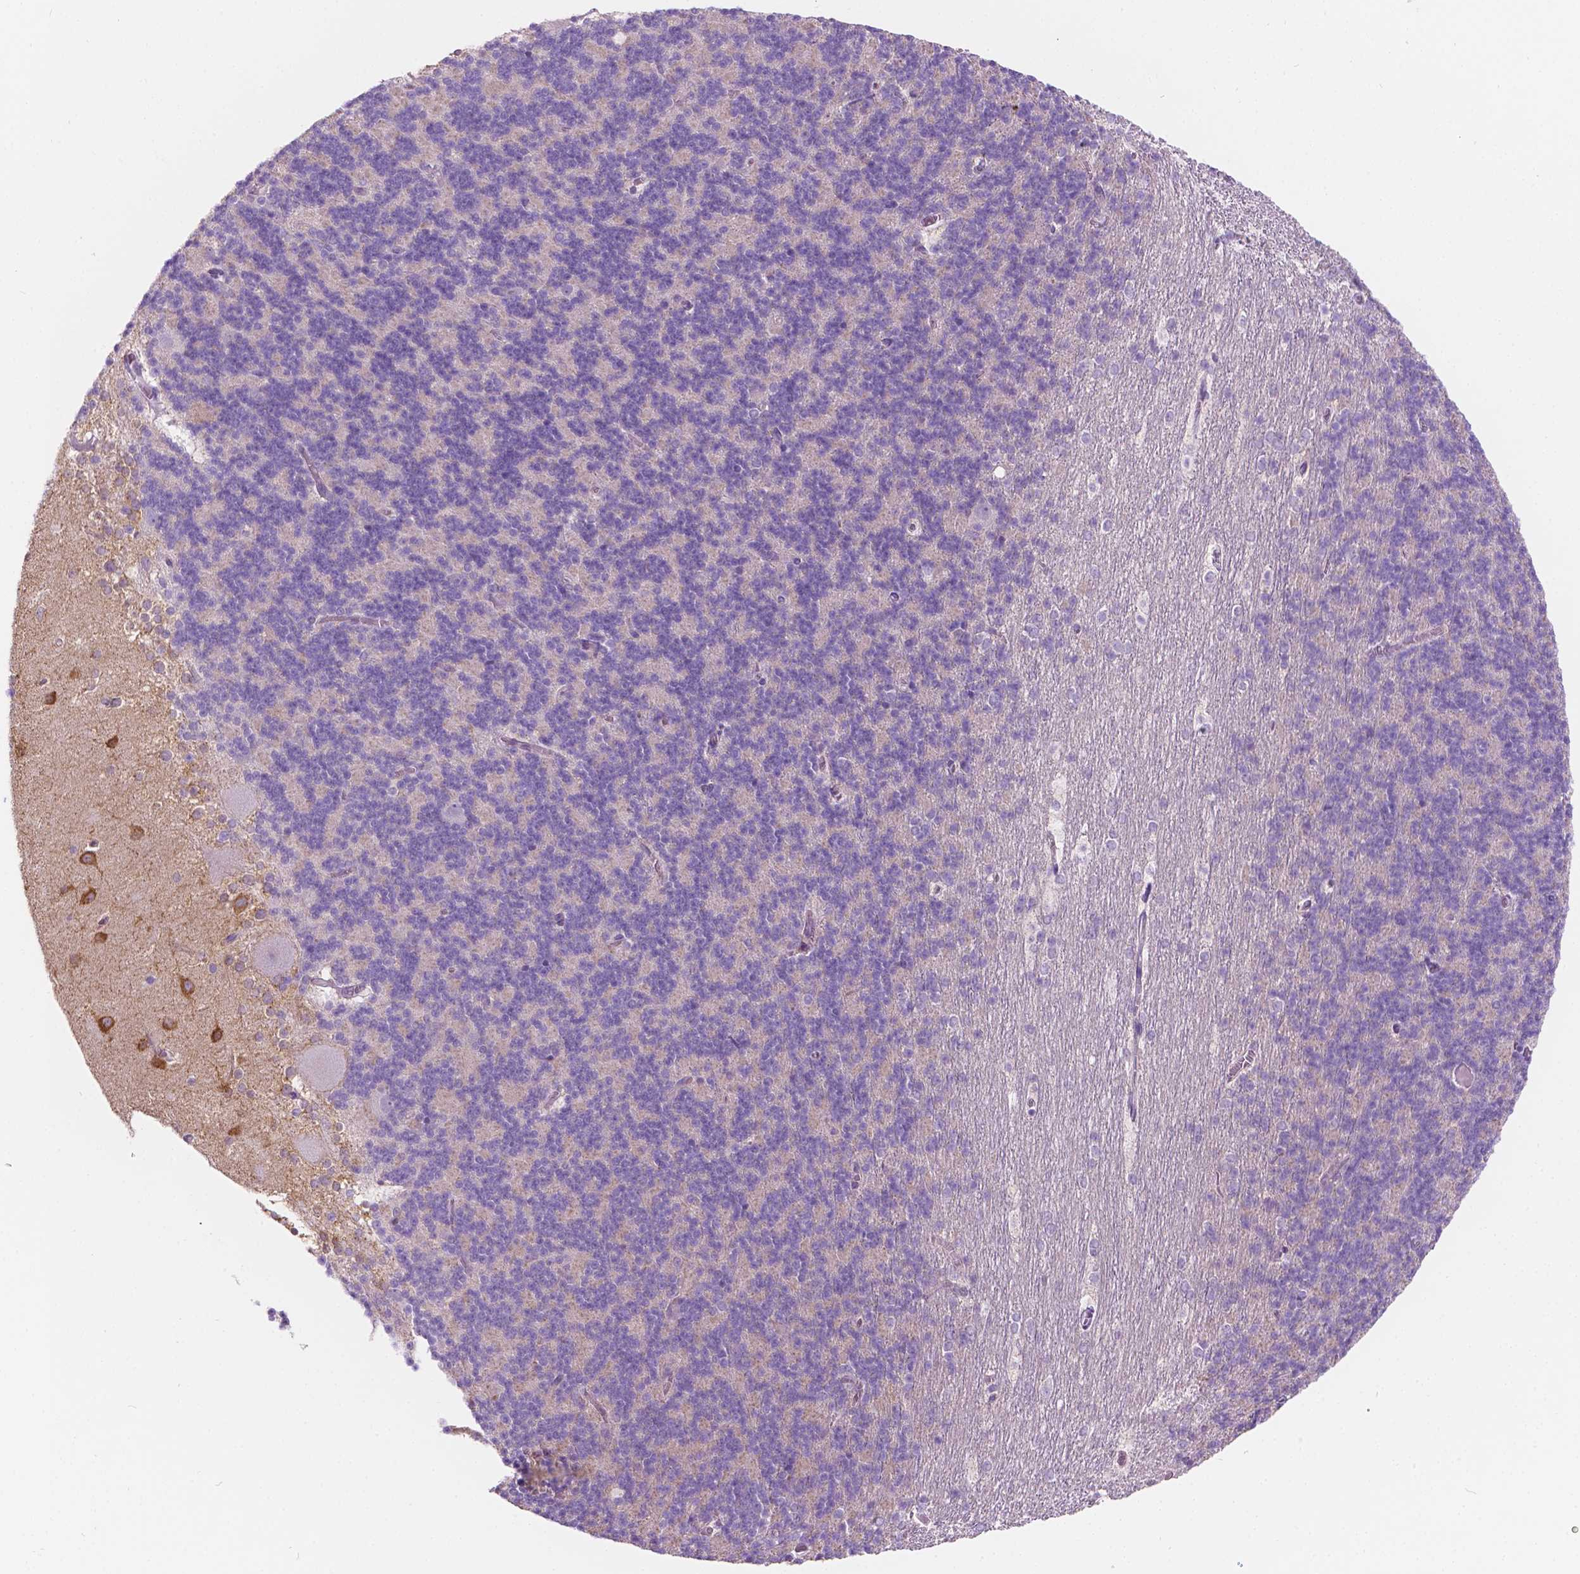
{"staining": {"intensity": "negative", "quantity": "none", "location": "none"}, "tissue": "cerebellum", "cell_type": "Cells in granular layer", "image_type": "normal", "snomed": [{"axis": "morphology", "description": "Normal tissue, NOS"}, {"axis": "topography", "description": "Cerebellum"}], "caption": "Immunohistochemical staining of unremarkable human cerebellum exhibits no significant expression in cells in granular layer. Brightfield microscopy of IHC stained with DAB (brown) and hematoxylin (blue), captured at high magnification.", "gene": "NOS1AP", "patient": {"sex": "female", "age": 19}}